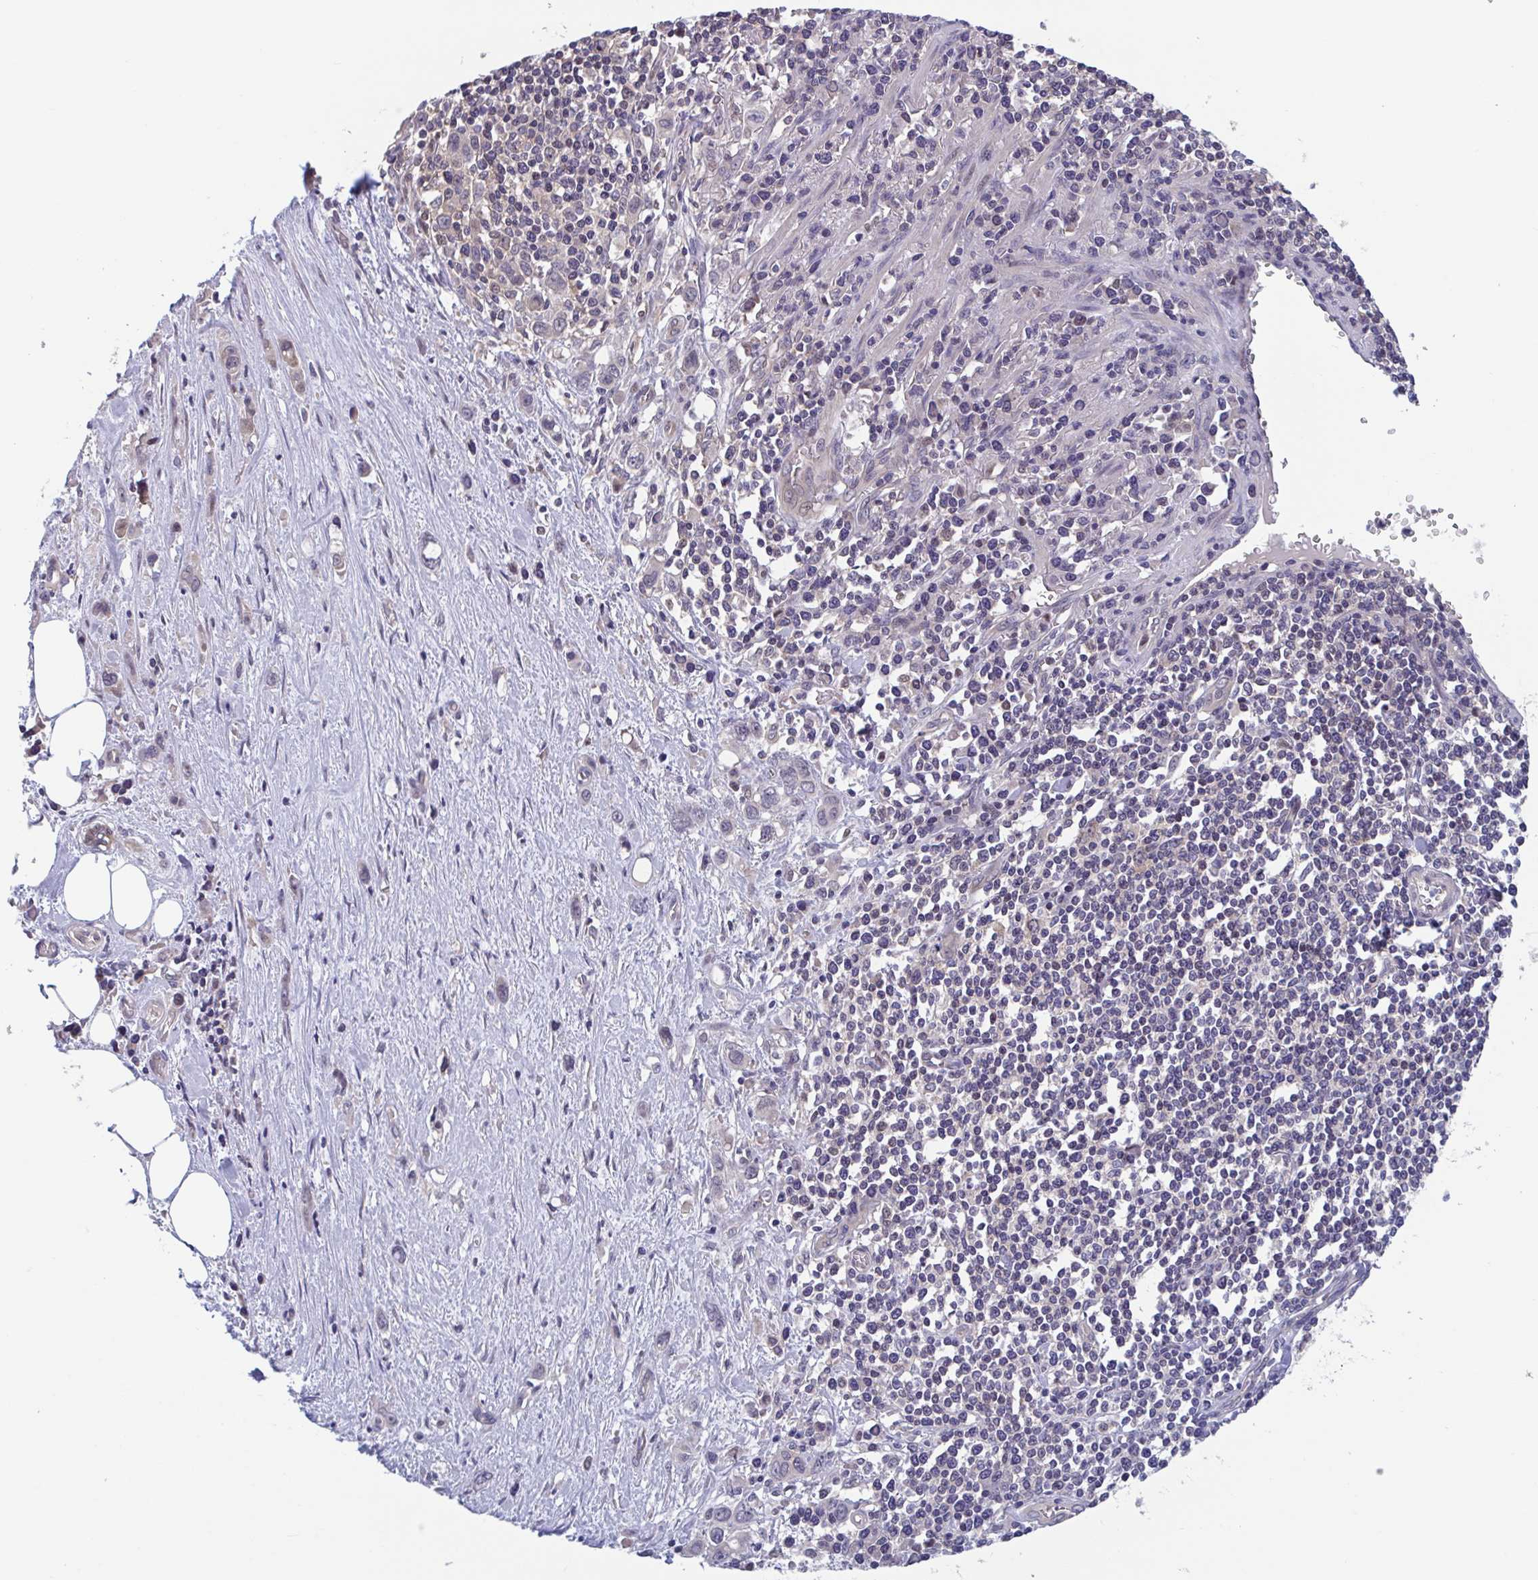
{"staining": {"intensity": "weak", "quantity": "<25%", "location": "nuclear"}, "tissue": "stomach cancer", "cell_type": "Tumor cells", "image_type": "cancer", "snomed": [{"axis": "morphology", "description": "Adenocarcinoma, NOS"}, {"axis": "topography", "description": "Stomach, upper"}], "caption": "DAB (3,3'-diaminobenzidine) immunohistochemical staining of human adenocarcinoma (stomach) demonstrates no significant positivity in tumor cells.", "gene": "RIOK1", "patient": {"sex": "male", "age": 75}}